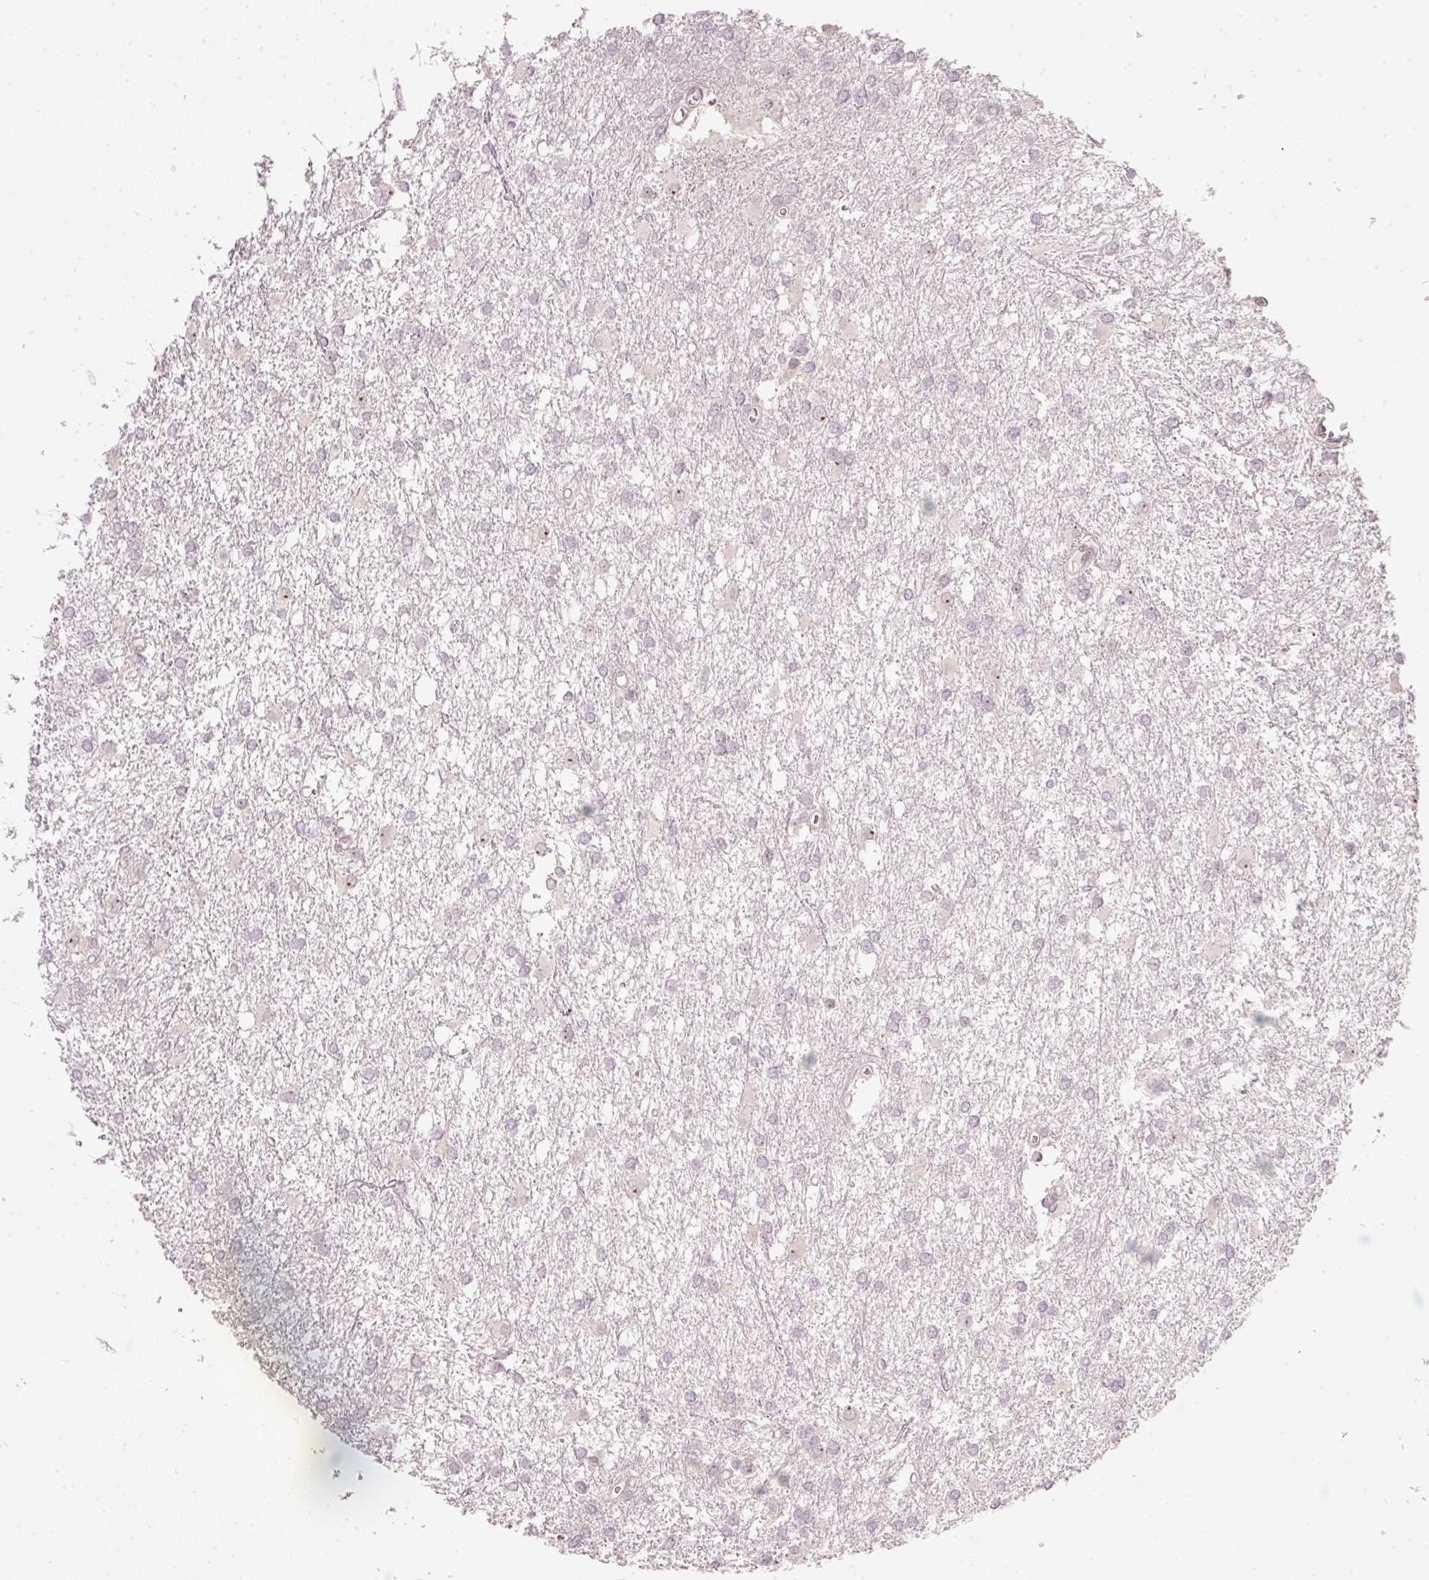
{"staining": {"intensity": "negative", "quantity": "none", "location": "none"}, "tissue": "glioma", "cell_type": "Tumor cells", "image_type": "cancer", "snomed": [{"axis": "morphology", "description": "Glioma, malignant, High grade"}, {"axis": "topography", "description": "Brain"}], "caption": "Immunohistochemistry micrograph of neoplastic tissue: human malignant glioma (high-grade) stained with DAB shows no significant protein staining in tumor cells.", "gene": "MXRA8", "patient": {"sex": "male", "age": 48}}